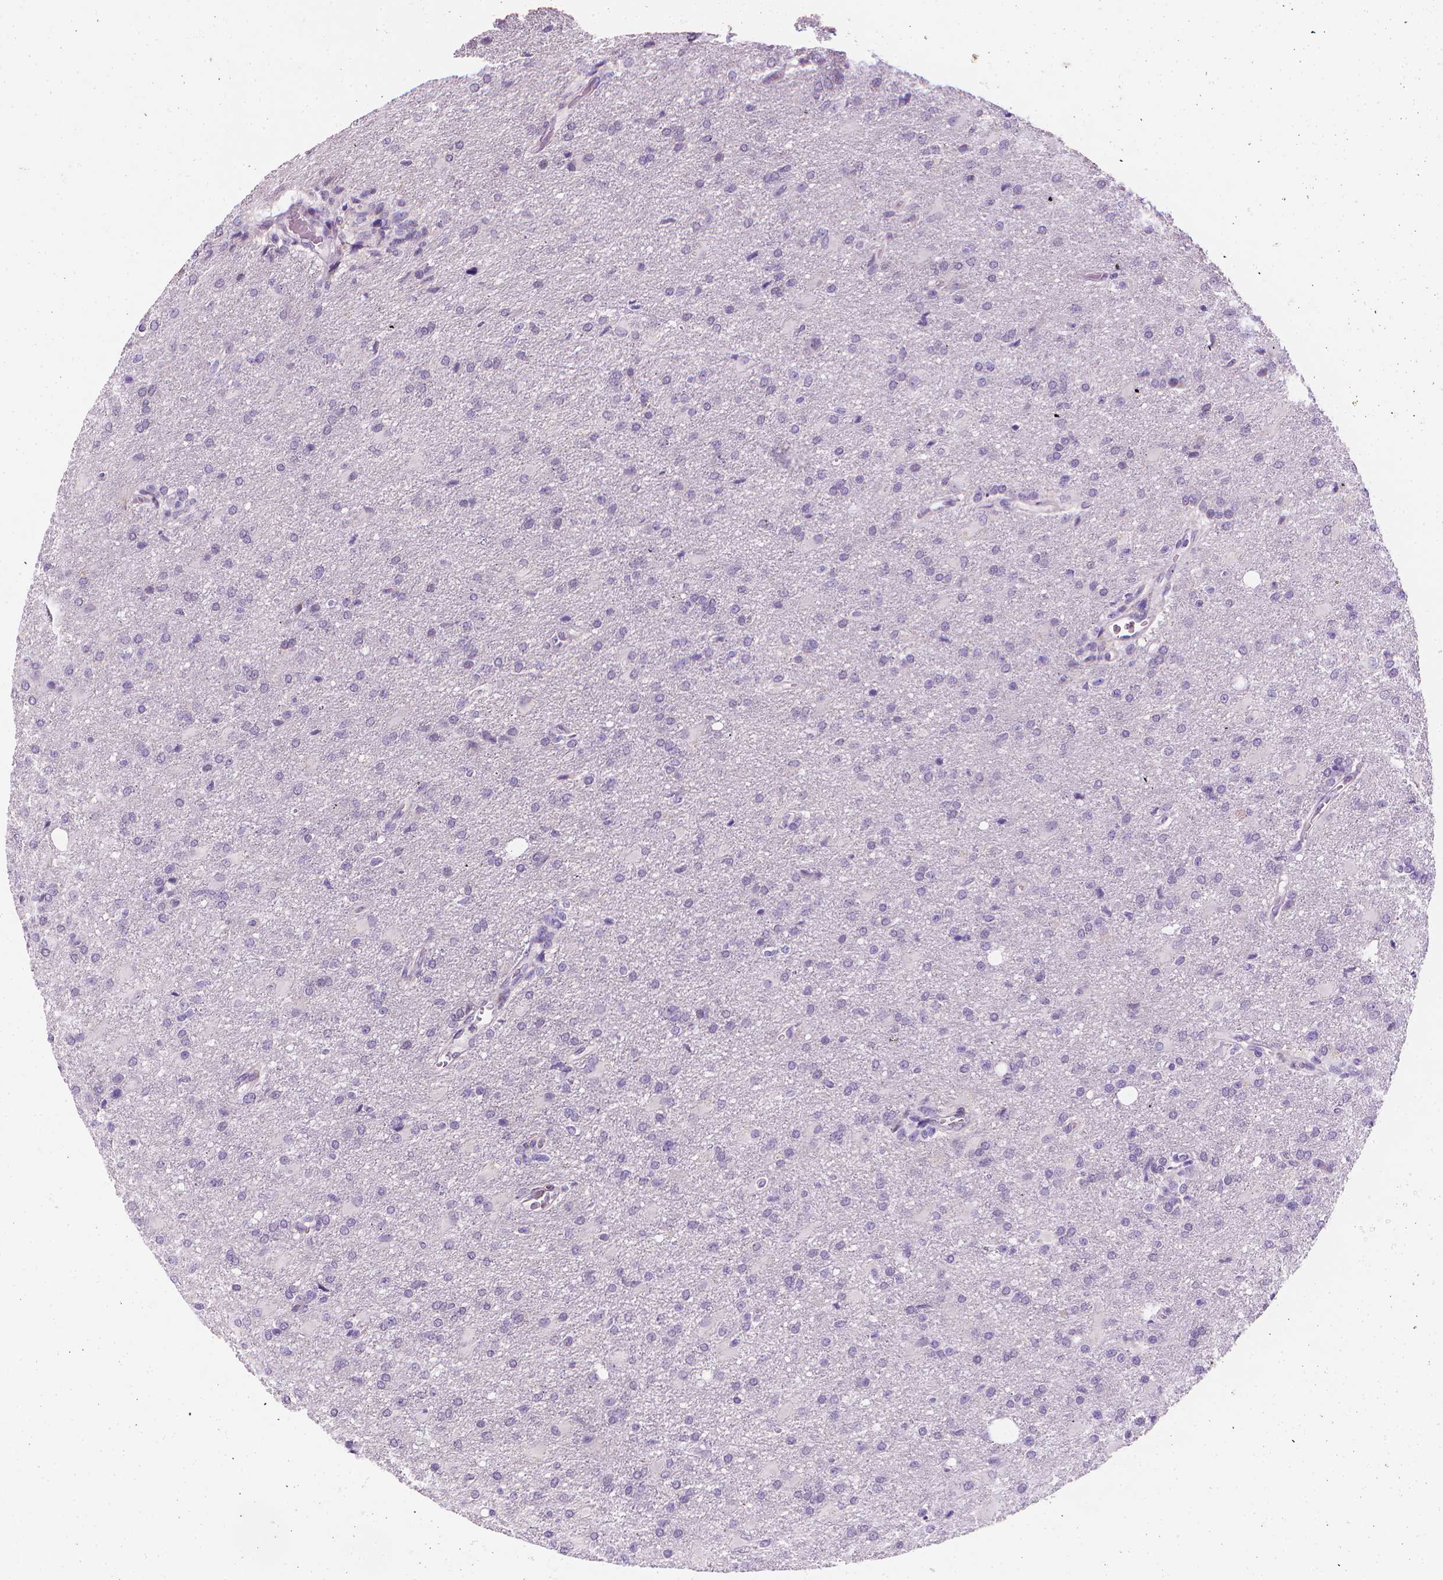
{"staining": {"intensity": "negative", "quantity": "none", "location": "none"}, "tissue": "glioma", "cell_type": "Tumor cells", "image_type": "cancer", "snomed": [{"axis": "morphology", "description": "Glioma, malignant, High grade"}, {"axis": "topography", "description": "Brain"}], "caption": "Malignant glioma (high-grade) was stained to show a protein in brown. There is no significant expression in tumor cells.", "gene": "DCAF8L1", "patient": {"sex": "male", "age": 68}}